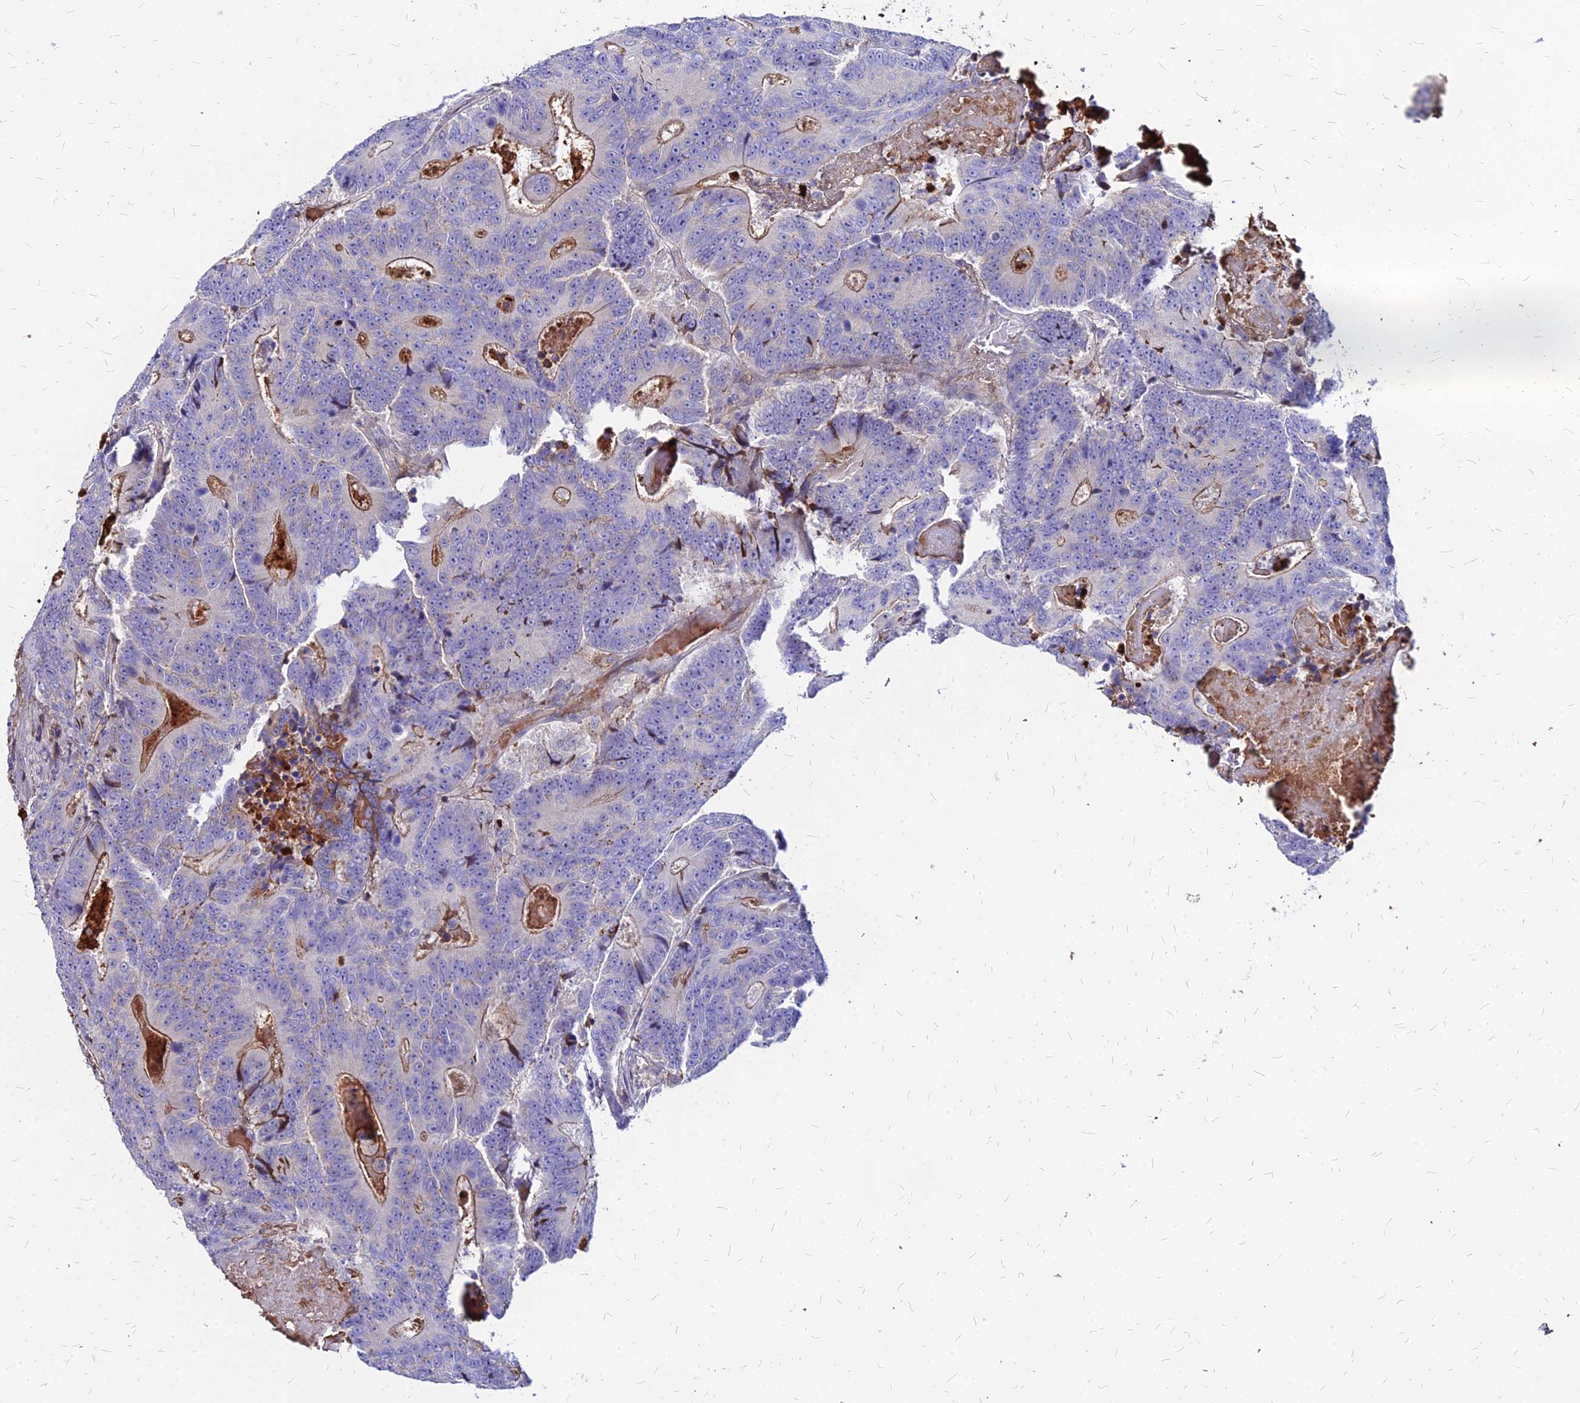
{"staining": {"intensity": "negative", "quantity": "none", "location": "none"}, "tissue": "colorectal cancer", "cell_type": "Tumor cells", "image_type": "cancer", "snomed": [{"axis": "morphology", "description": "Adenocarcinoma, NOS"}, {"axis": "topography", "description": "Colon"}], "caption": "An IHC image of colorectal cancer is shown. There is no staining in tumor cells of colorectal cancer.", "gene": "ACSM6", "patient": {"sex": "male", "age": 83}}